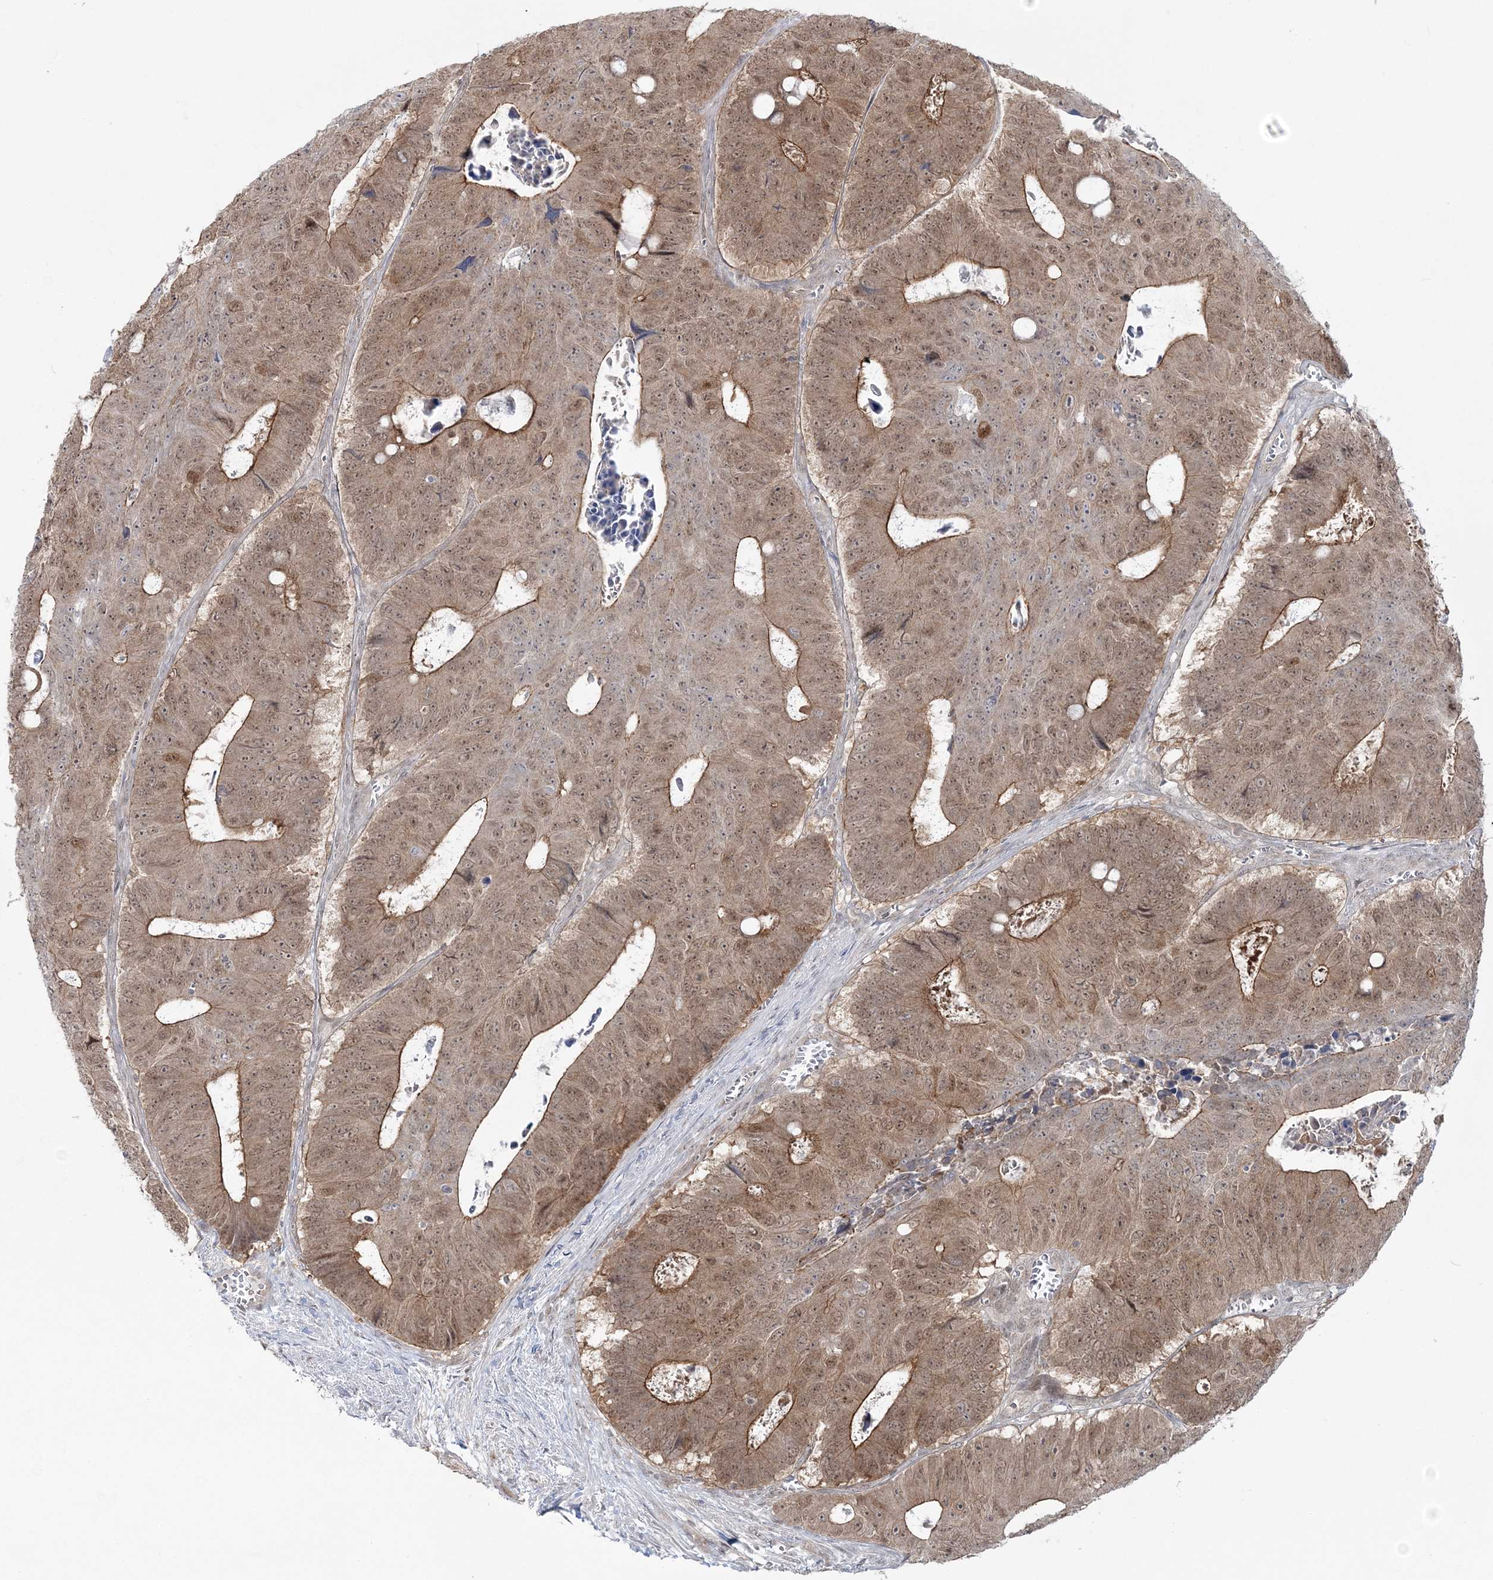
{"staining": {"intensity": "moderate", "quantity": ">75%", "location": "cytoplasmic/membranous,nuclear"}, "tissue": "colorectal cancer", "cell_type": "Tumor cells", "image_type": "cancer", "snomed": [{"axis": "morphology", "description": "Adenocarcinoma, NOS"}, {"axis": "topography", "description": "Colon"}], "caption": "A brown stain highlights moderate cytoplasmic/membranous and nuclear positivity of a protein in colorectal cancer (adenocarcinoma) tumor cells.", "gene": "ZFAND6", "patient": {"sex": "male", "age": 87}}